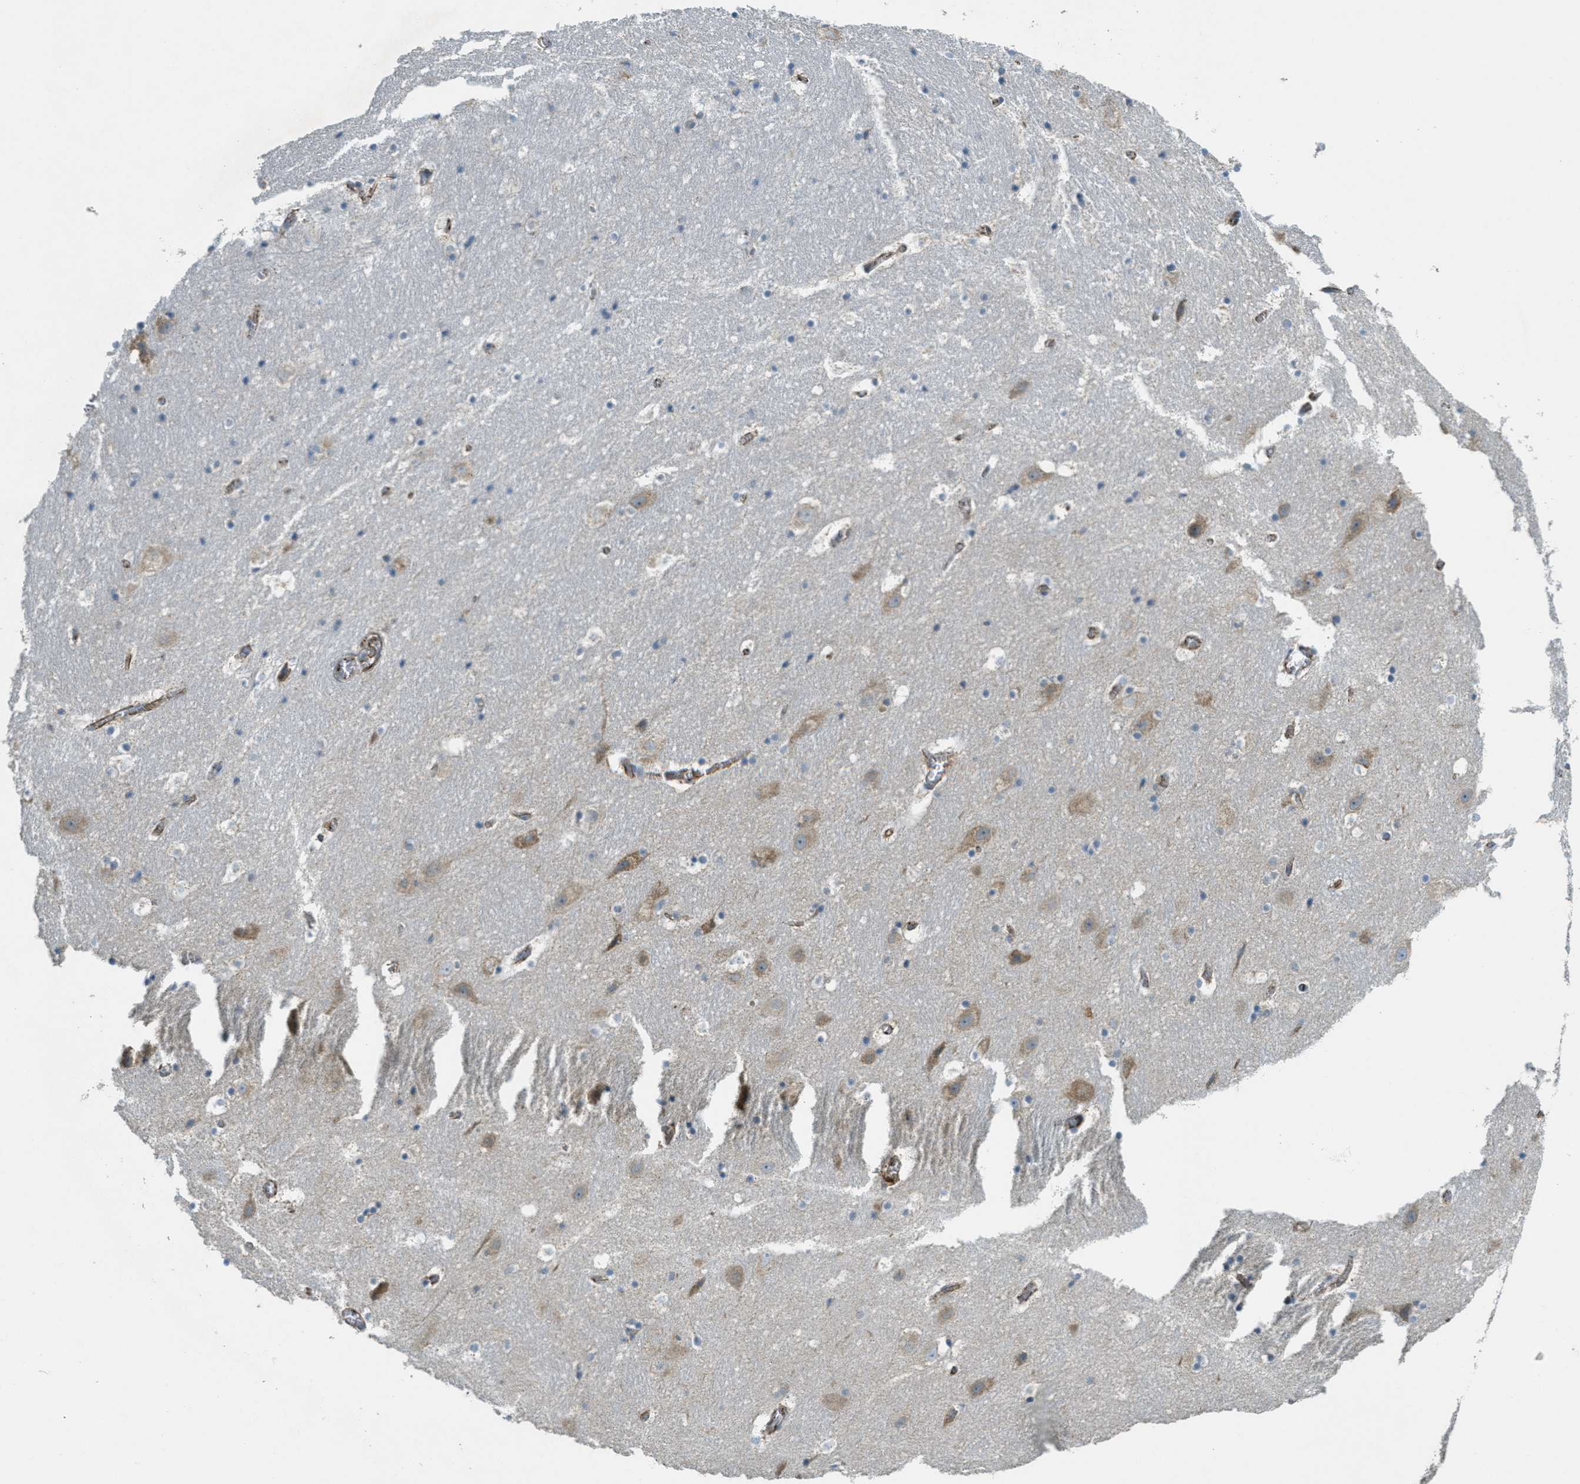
{"staining": {"intensity": "weak", "quantity": "<25%", "location": "cytoplasmic/membranous"}, "tissue": "hippocampus", "cell_type": "Glial cells", "image_type": "normal", "snomed": [{"axis": "morphology", "description": "Normal tissue, NOS"}, {"axis": "topography", "description": "Hippocampus"}], "caption": "DAB immunohistochemical staining of unremarkable human hippocampus shows no significant expression in glial cells. The staining is performed using DAB (3,3'-diaminobenzidine) brown chromogen with nuclei counter-stained in using hematoxylin.", "gene": "JCAD", "patient": {"sex": "male", "age": 45}}